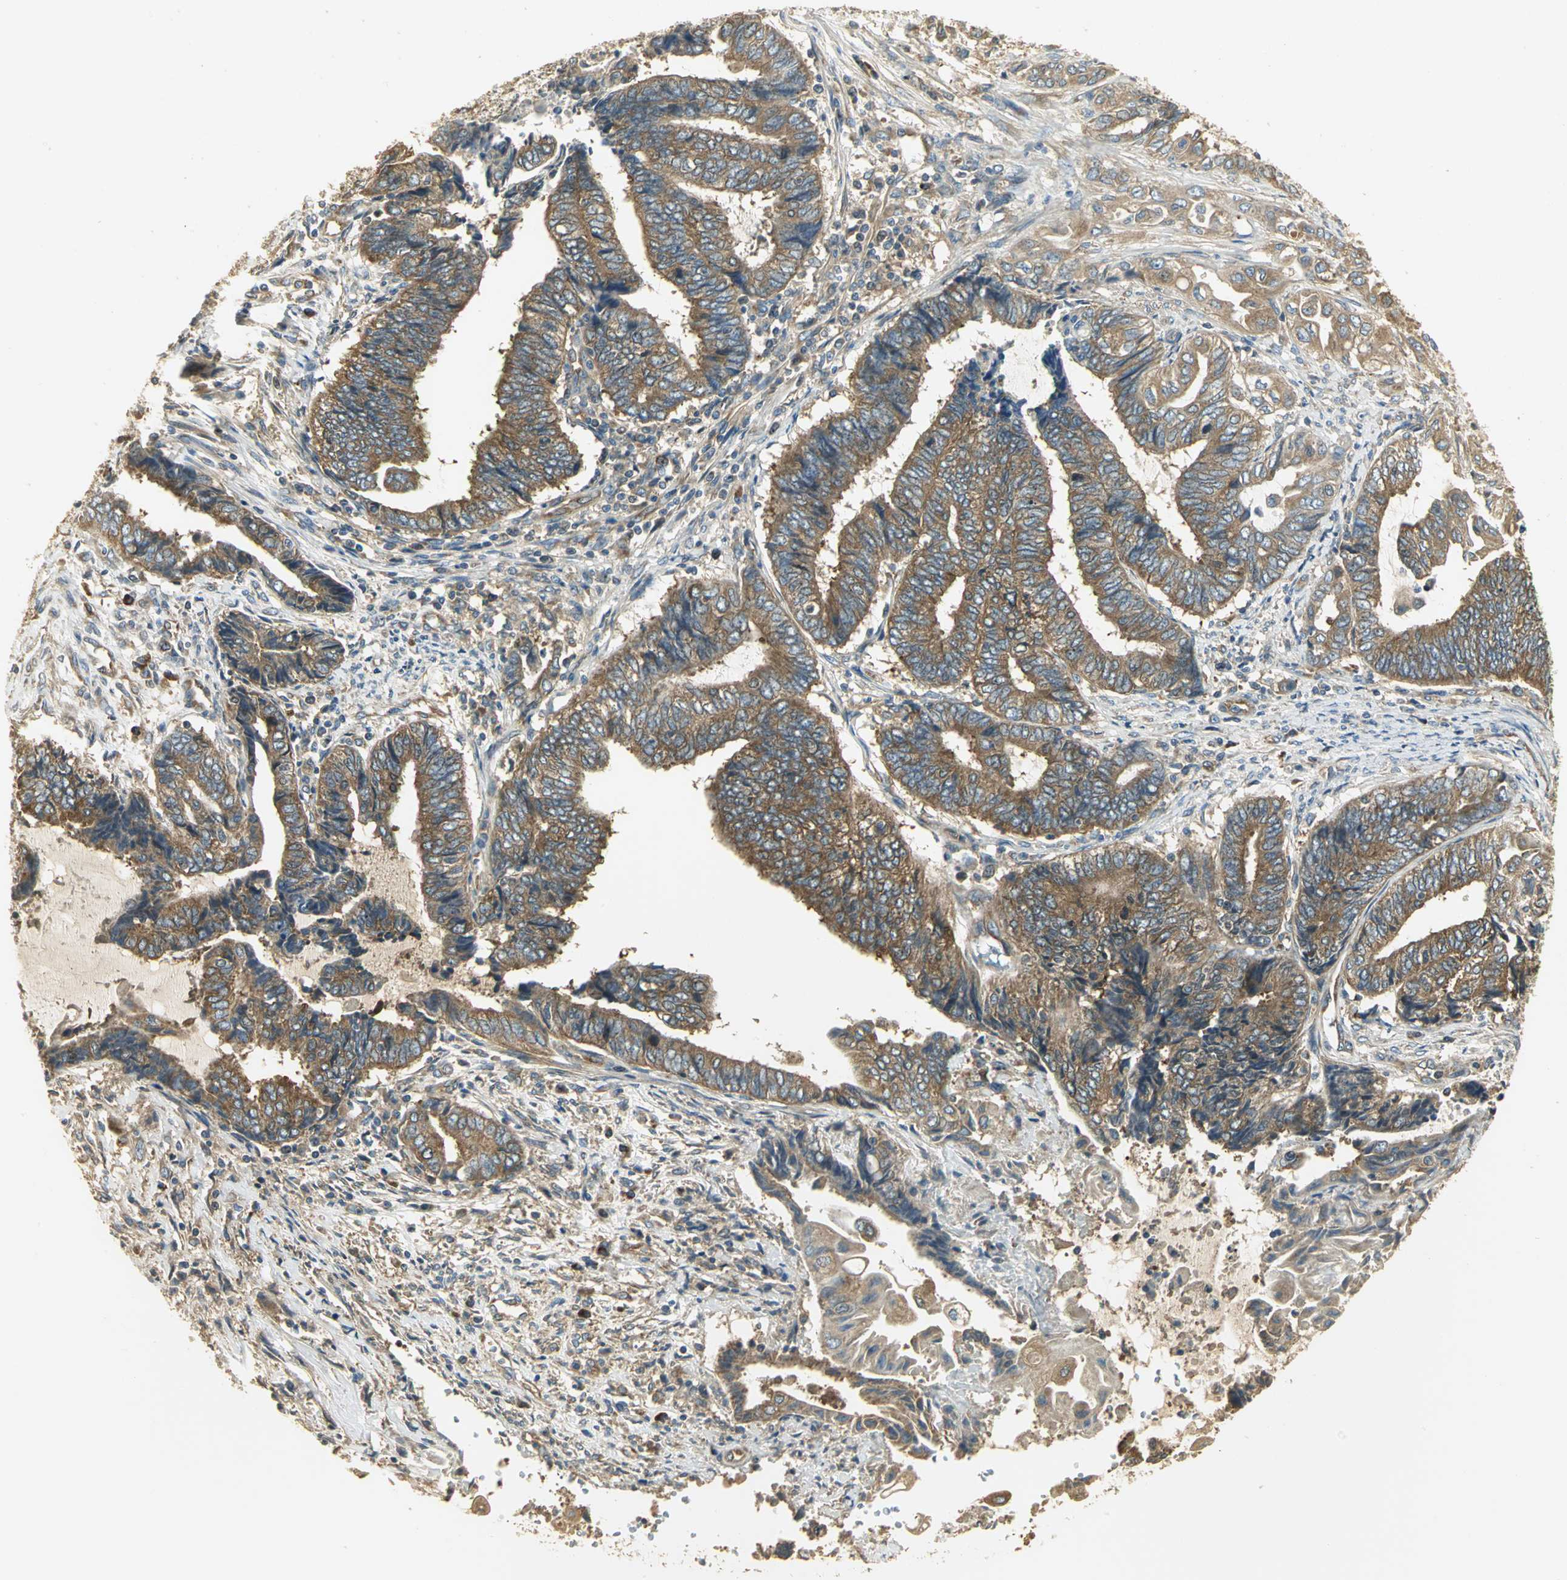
{"staining": {"intensity": "moderate", "quantity": ">75%", "location": "cytoplasmic/membranous"}, "tissue": "endometrial cancer", "cell_type": "Tumor cells", "image_type": "cancer", "snomed": [{"axis": "morphology", "description": "Adenocarcinoma, NOS"}, {"axis": "topography", "description": "Uterus"}, {"axis": "topography", "description": "Endometrium"}], "caption": "The immunohistochemical stain highlights moderate cytoplasmic/membranous expression in tumor cells of endometrial cancer tissue.", "gene": "RARS1", "patient": {"sex": "female", "age": 70}}